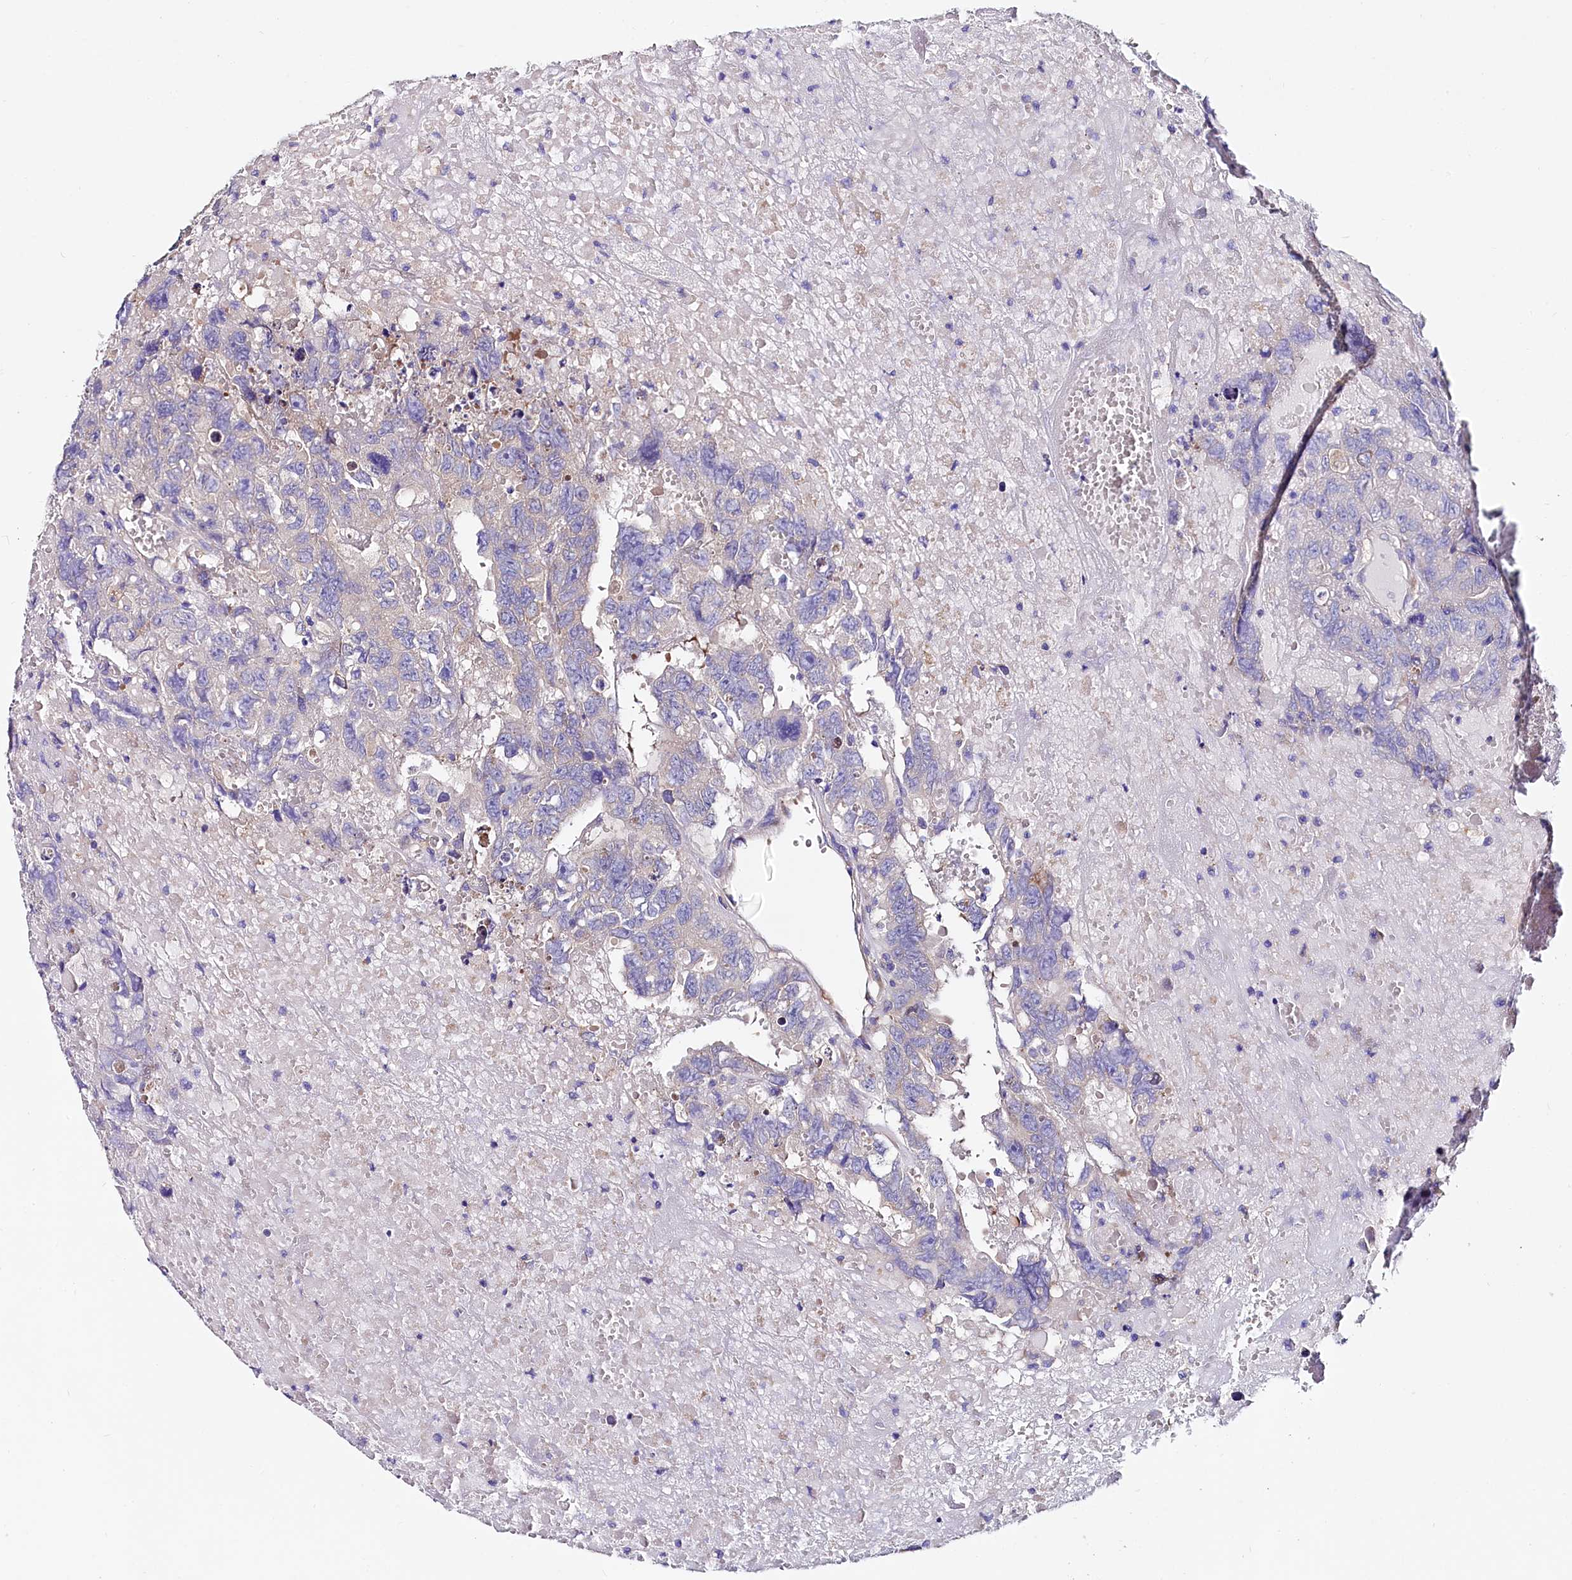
{"staining": {"intensity": "weak", "quantity": "25%-75%", "location": "cytoplasmic/membranous"}, "tissue": "testis cancer", "cell_type": "Tumor cells", "image_type": "cancer", "snomed": [{"axis": "morphology", "description": "Carcinoma, Embryonal, NOS"}, {"axis": "topography", "description": "Testis"}], "caption": "Immunohistochemistry (DAB) staining of human testis embryonal carcinoma shows weak cytoplasmic/membranous protein staining in about 25%-75% of tumor cells.", "gene": "QARS1", "patient": {"sex": "male", "age": 45}}